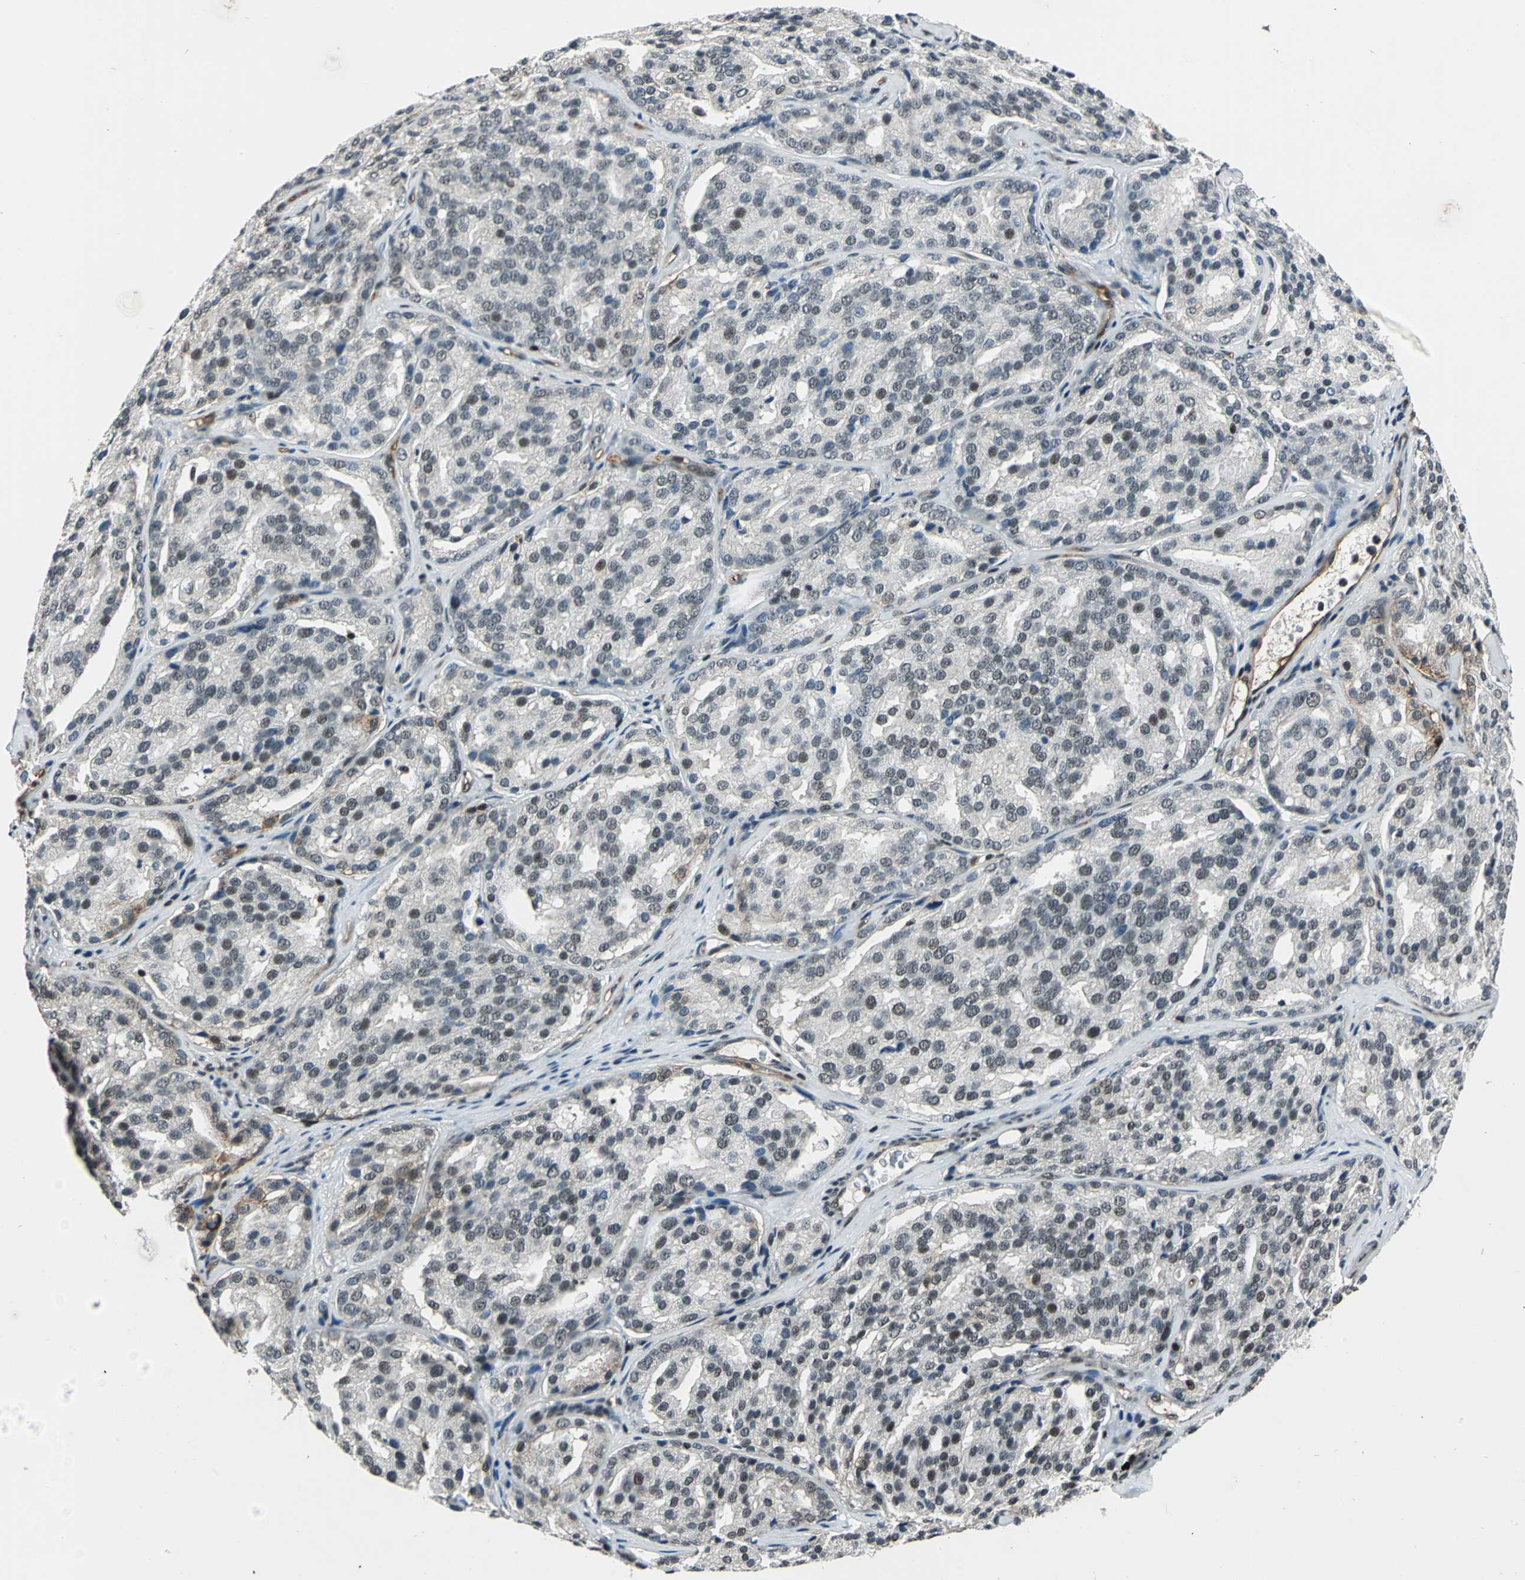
{"staining": {"intensity": "moderate", "quantity": "<25%", "location": "cytoplasmic/membranous,nuclear"}, "tissue": "prostate cancer", "cell_type": "Tumor cells", "image_type": "cancer", "snomed": [{"axis": "morphology", "description": "Adenocarcinoma, High grade"}, {"axis": "topography", "description": "Prostate"}], "caption": "Immunohistochemical staining of human prostate high-grade adenocarcinoma exhibits low levels of moderate cytoplasmic/membranous and nuclear expression in approximately <25% of tumor cells.", "gene": "NR2C2", "patient": {"sex": "male", "age": 64}}